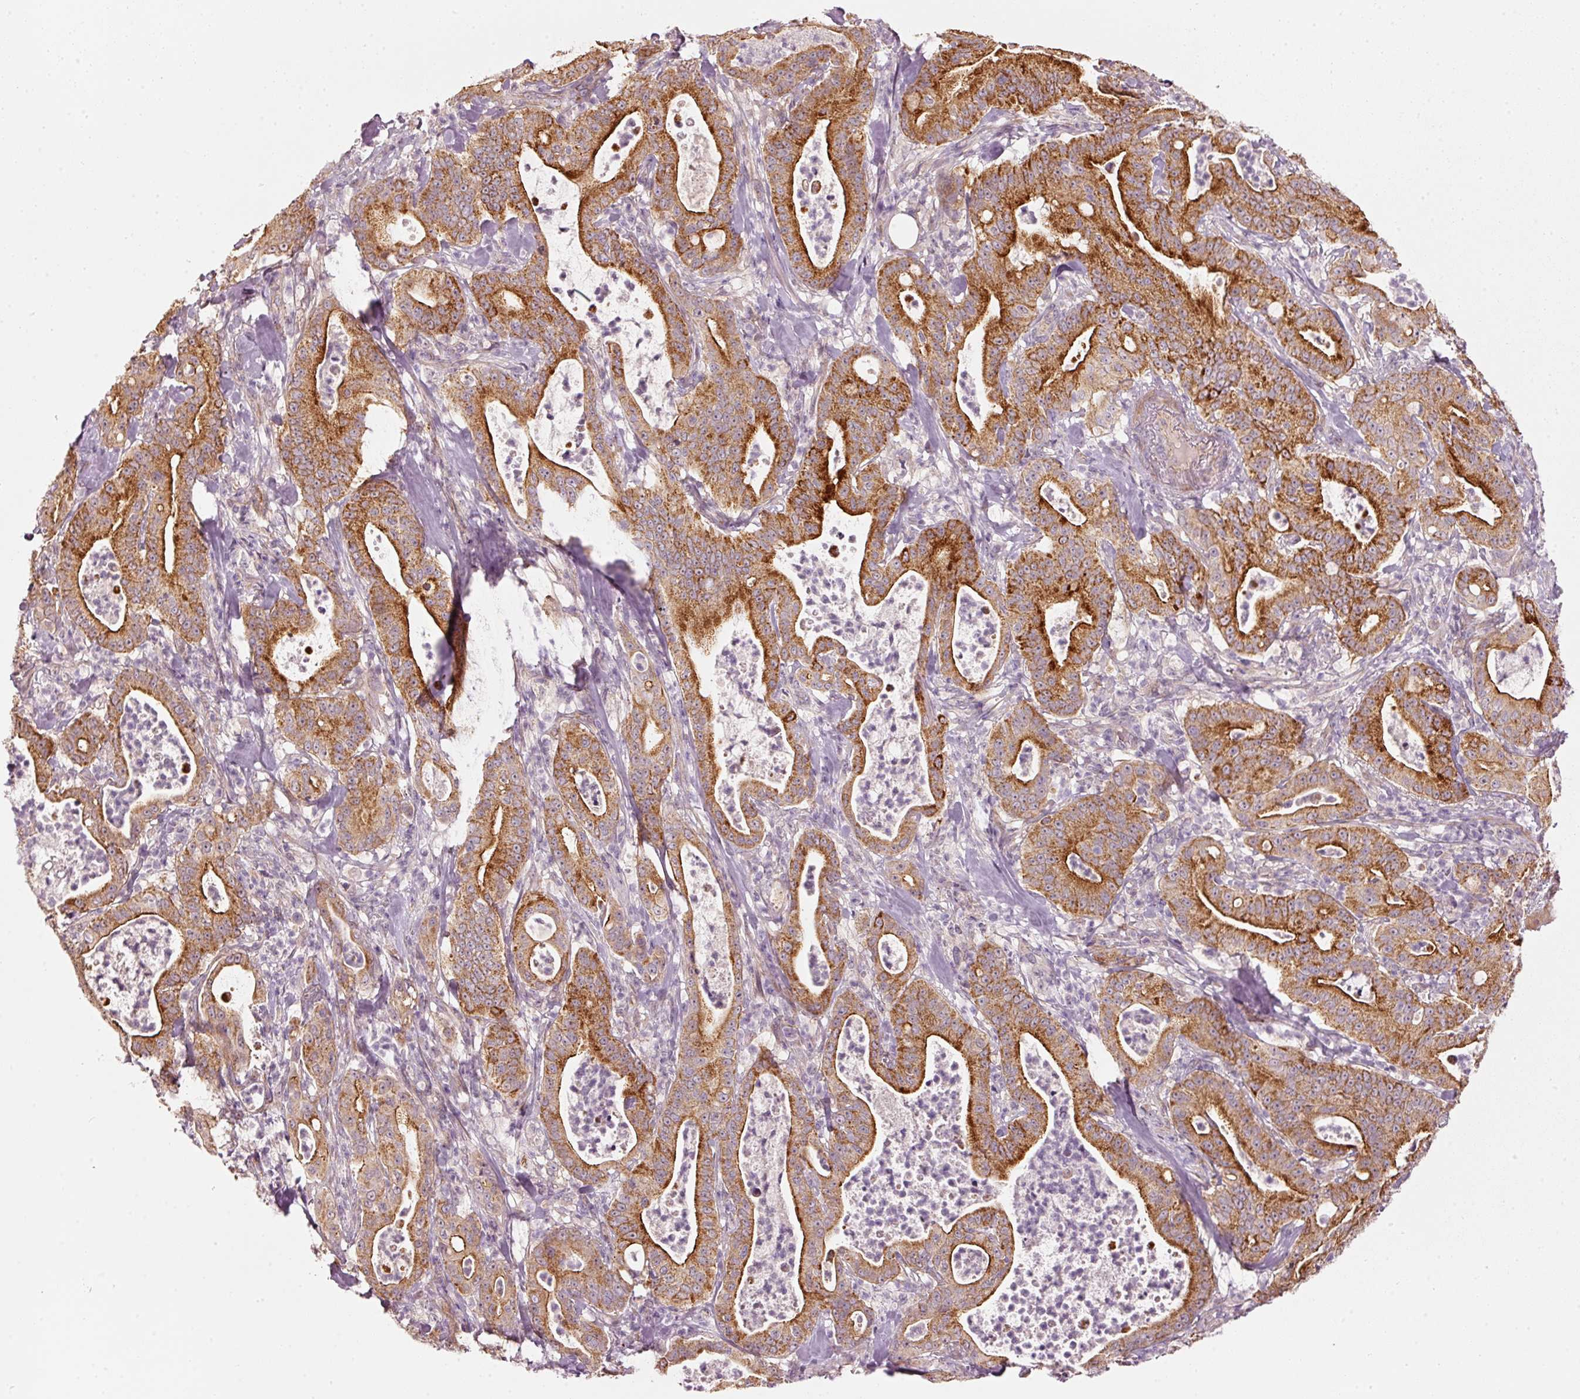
{"staining": {"intensity": "strong", "quantity": ">75%", "location": "cytoplasmic/membranous"}, "tissue": "pancreatic cancer", "cell_type": "Tumor cells", "image_type": "cancer", "snomed": [{"axis": "morphology", "description": "Adenocarcinoma, NOS"}, {"axis": "topography", "description": "Pancreas"}], "caption": "Protein expression analysis of human pancreatic adenocarcinoma reveals strong cytoplasmic/membranous expression in approximately >75% of tumor cells. The staining is performed using DAB brown chromogen to label protein expression. The nuclei are counter-stained blue using hematoxylin.", "gene": "ARHGAP22", "patient": {"sex": "male", "age": 71}}